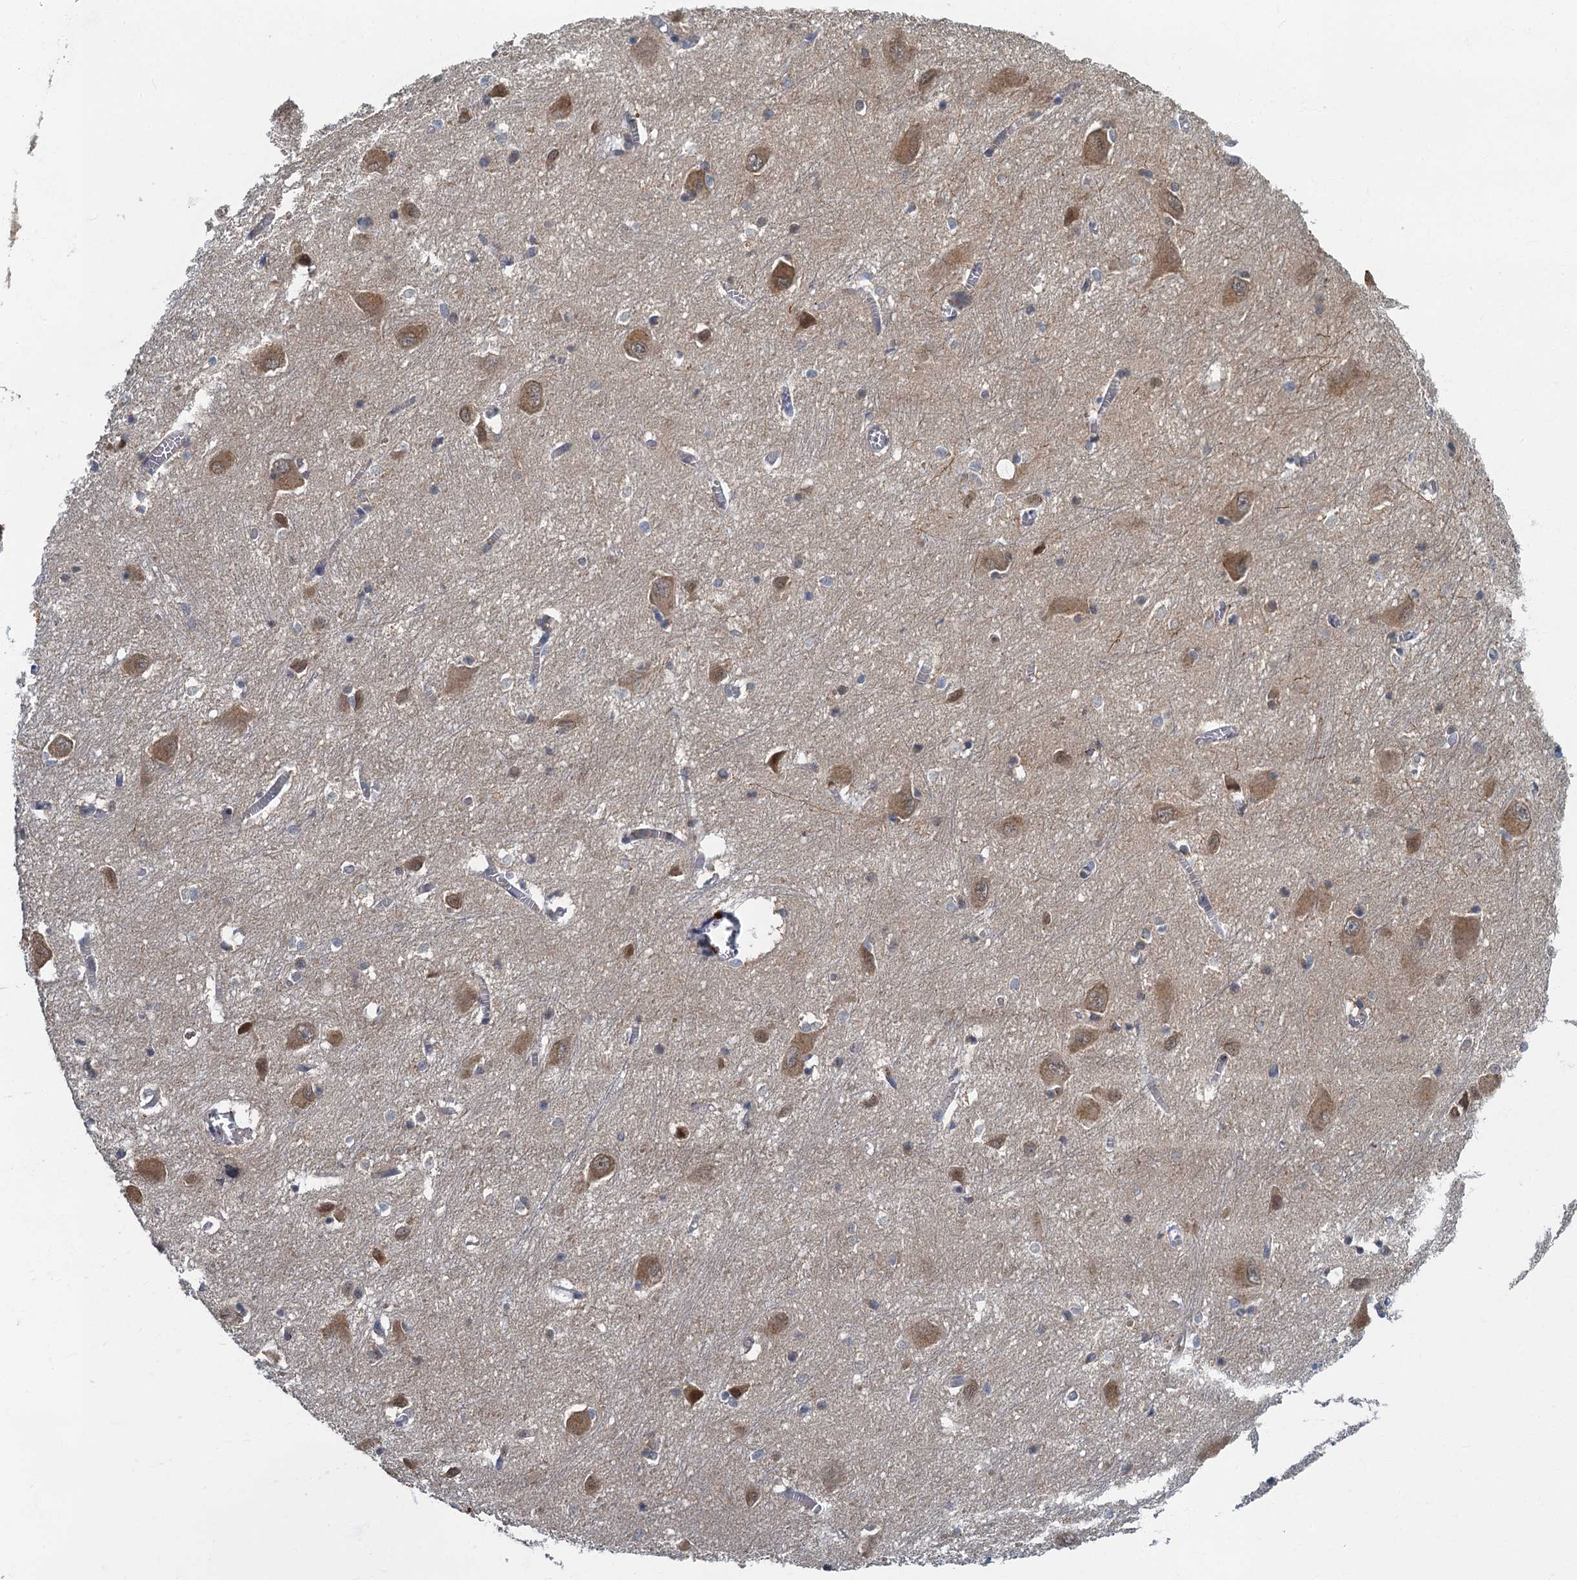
{"staining": {"intensity": "moderate", "quantity": "<25%", "location": "cytoplasmic/membranous"}, "tissue": "caudate", "cell_type": "Glial cells", "image_type": "normal", "snomed": [{"axis": "morphology", "description": "Normal tissue, NOS"}, {"axis": "topography", "description": "Lateral ventricle wall"}], "caption": "A micrograph of human caudate stained for a protein shows moderate cytoplasmic/membranous brown staining in glial cells.", "gene": "WDCP", "patient": {"sex": "male", "age": 37}}